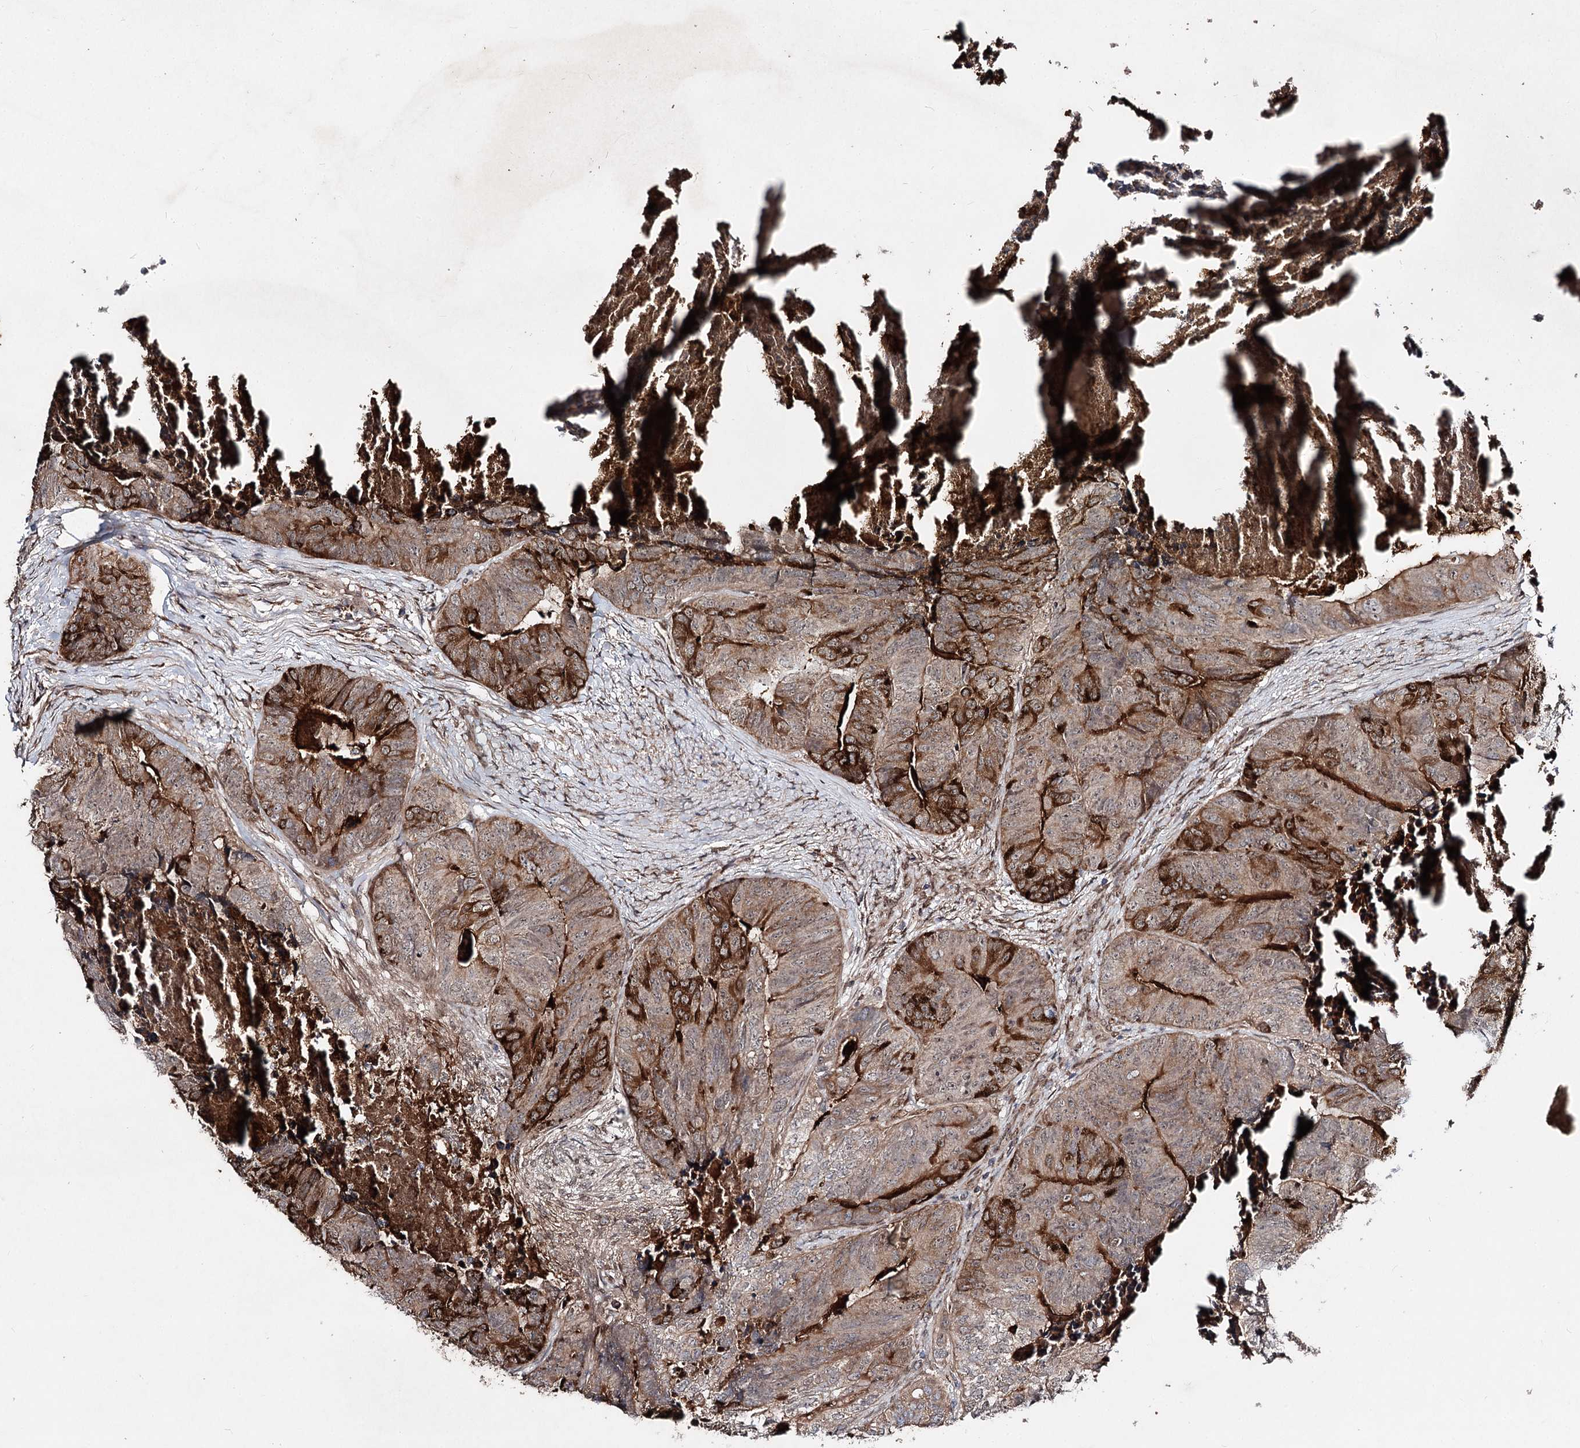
{"staining": {"intensity": "strong", "quantity": "25%-75%", "location": "cytoplasmic/membranous"}, "tissue": "colorectal cancer", "cell_type": "Tumor cells", "image_type": "cancer", "snomed": [{"axis": "morphology", "description": "Adenocarcinoma, NOS"}, {"axis": "topography", "description": "Colon"}], "caption": "High-magnification brightfield microscopy of colorectal cancer (adenocarcinoma) stained with DAB (3,3'-diaminobenzidine) (brown) and counterstained with hematoxylin (blue). tumor cells exhibit strong cytoplasmic/membranous staining is present in about25%-75% of cells.", "gene": "MSANTD2", "patient": {"sex": "female", "age": 67}}